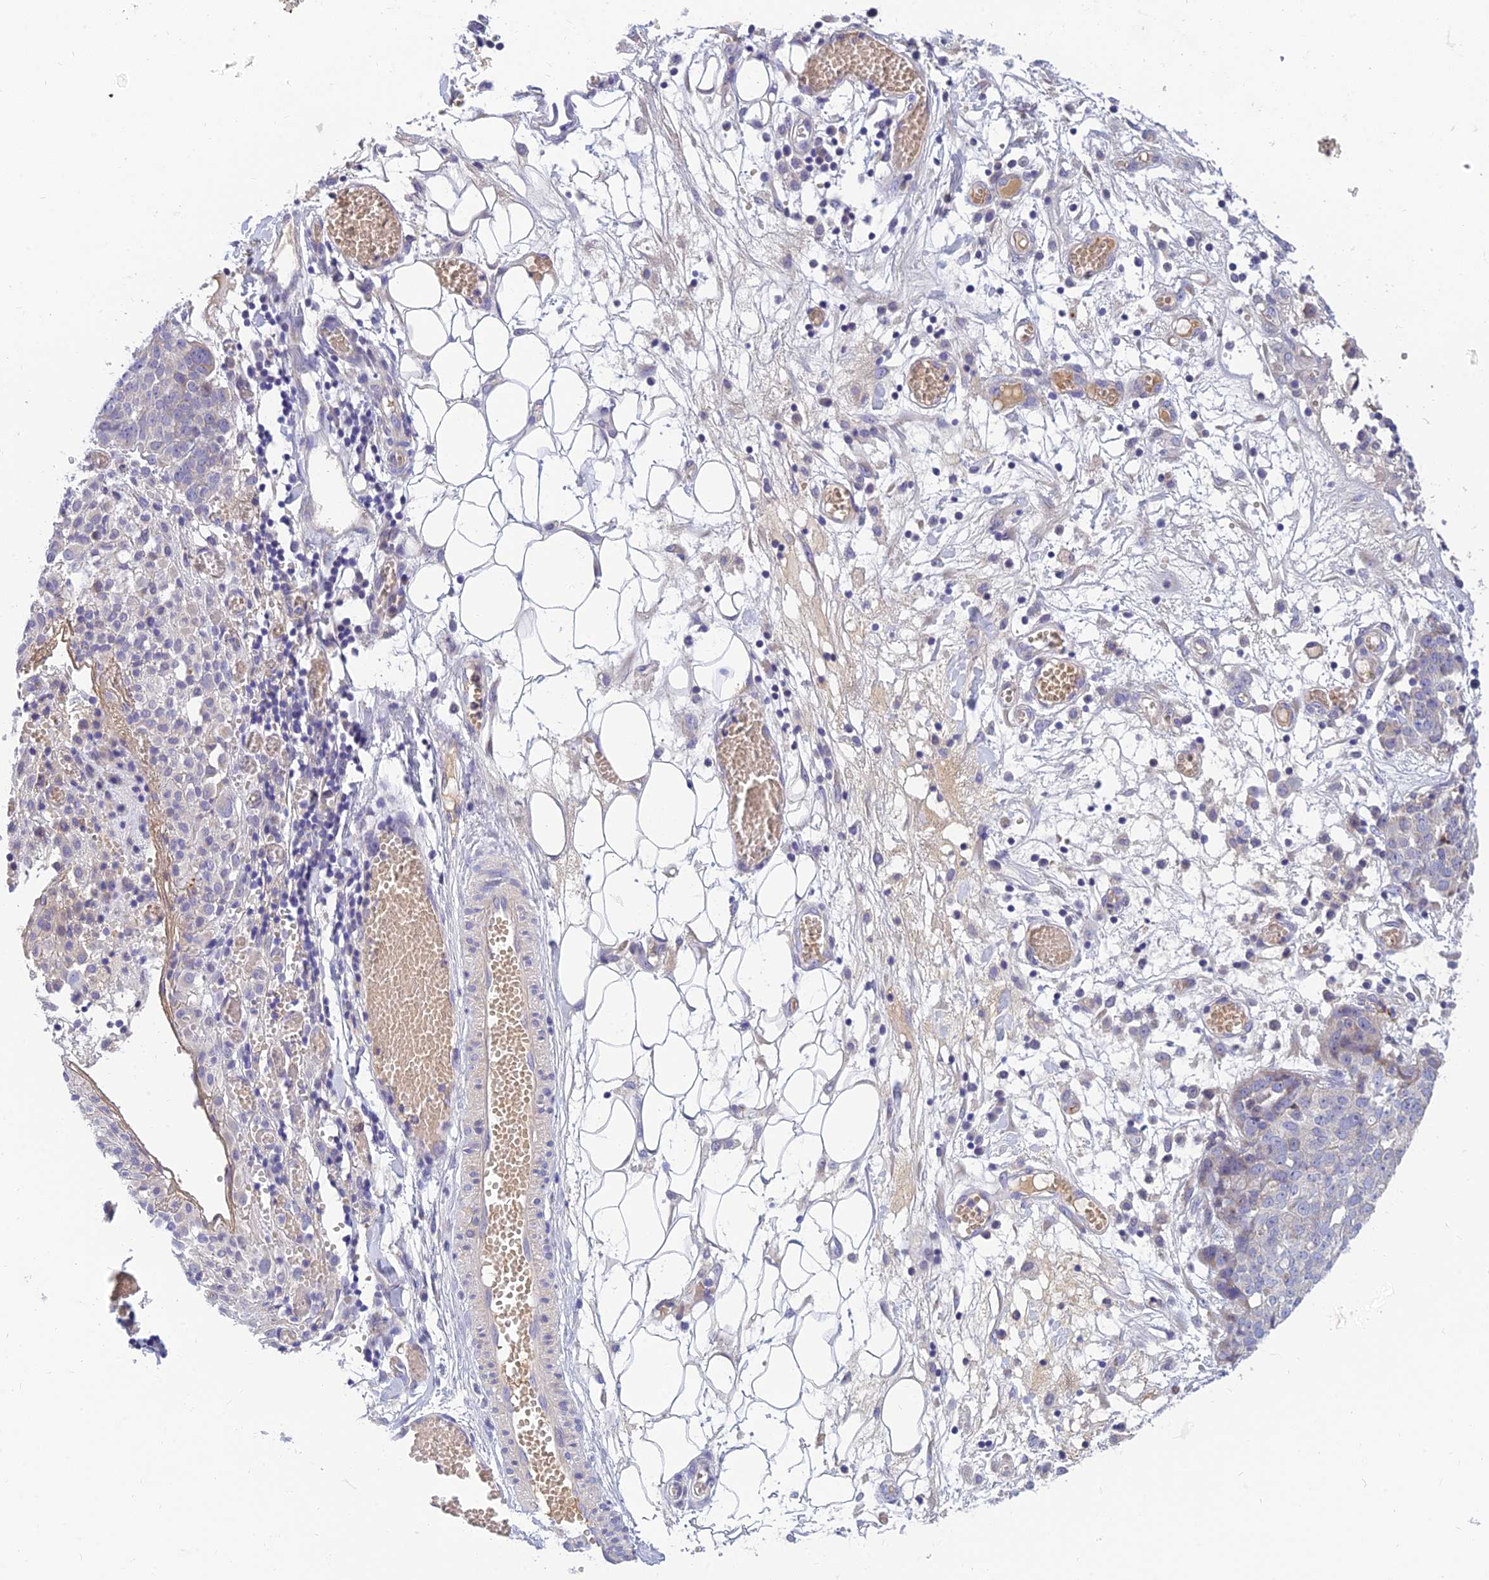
{"staining": {"intensity": "negative", "quantity": "none", "location": "none"}, "tissue": "ovarian cancer", "cell_type": "Tumor cells", "image_type": "cancer", "snomed": [{"axis": "morphology", "description": "Cystadenocarcinoma, serous, NOS"}, {"axis": "topography", "description": "Soft tissue"}, {"axis": "topography", "description": "Ovary"}], "caption": "Image shows no significant protein staining in tumor cells of serous cystadenocarcinoma (ovarian).", "gene": "ANKS4B", "patient": {"sex": "female", "age": 57}}